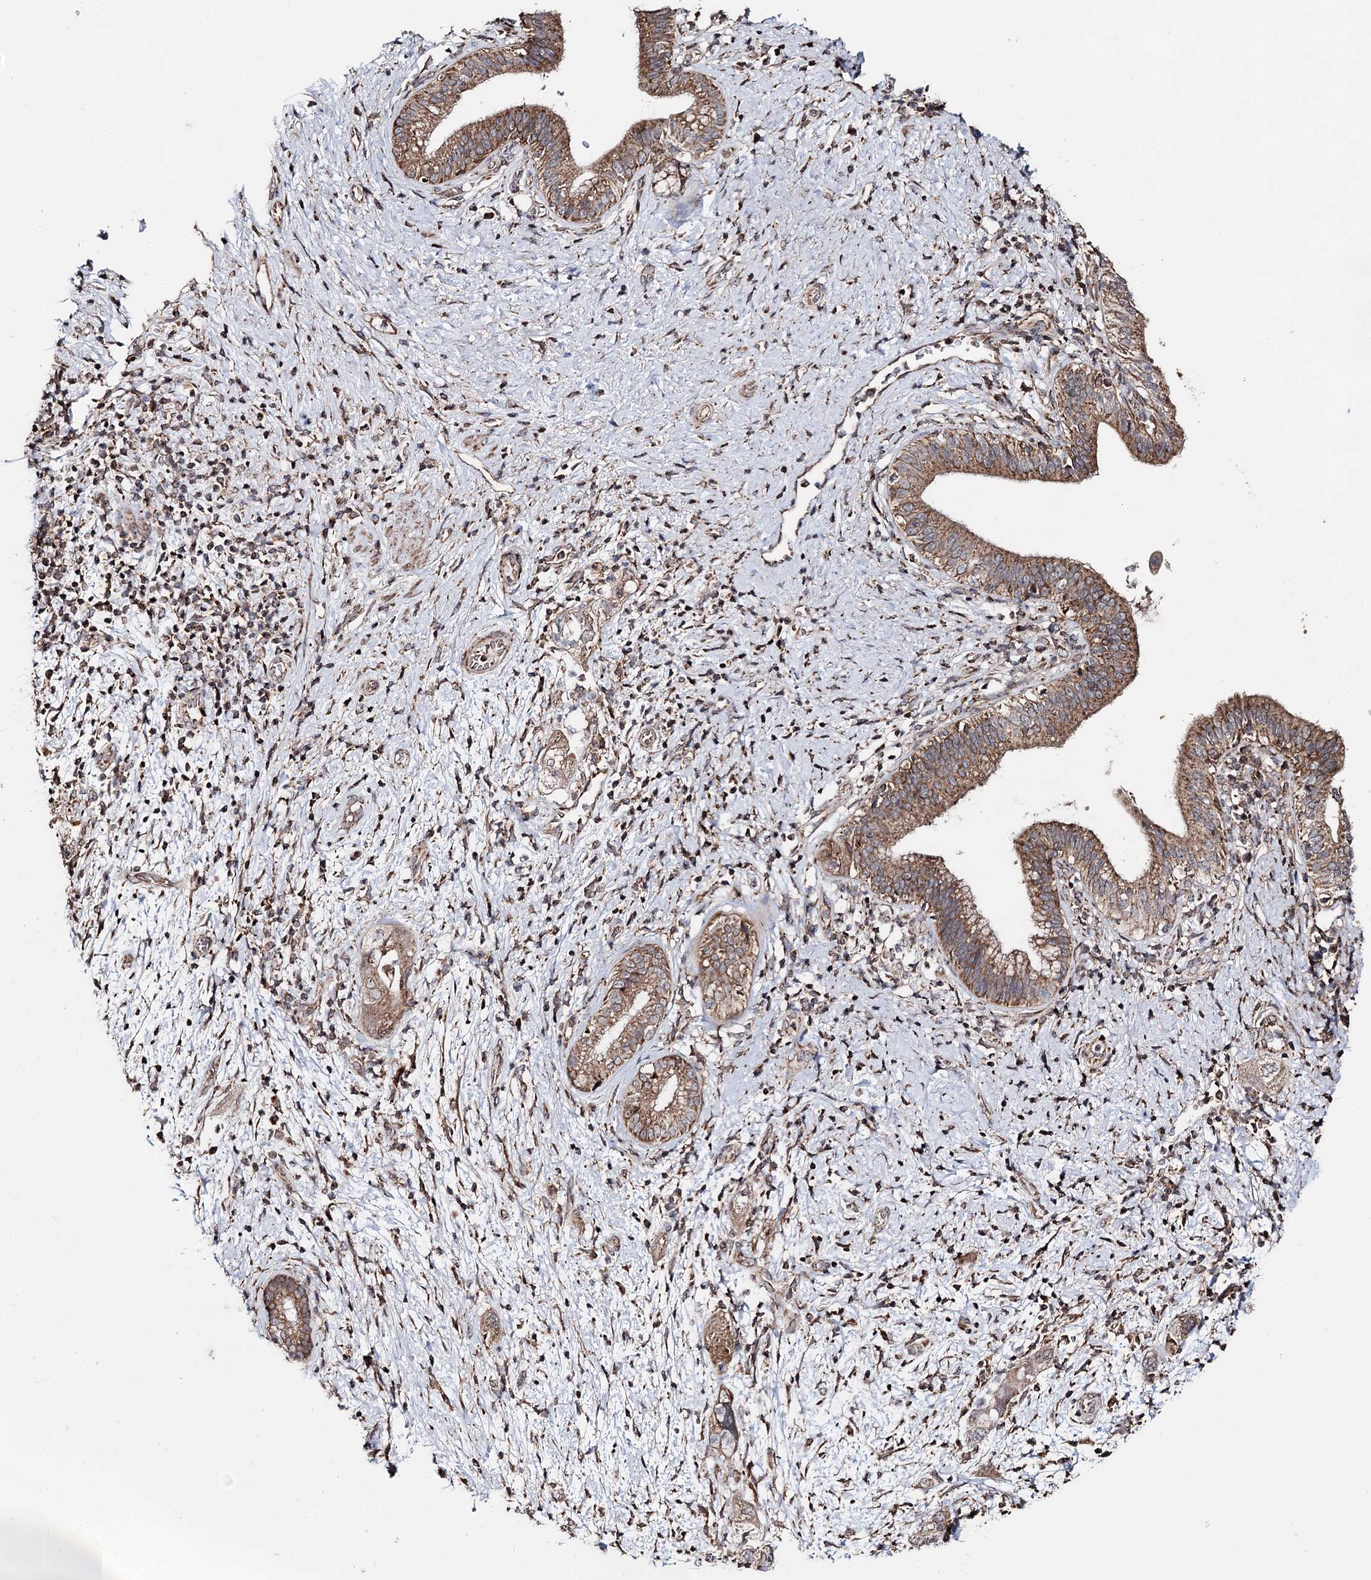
{"staining": {"intensity": "moderate", "quantity": ">75%", "location": "cytoplasmic/membranous"}, "tissue": "pancreatic cancer", "cell_type": "Tumor cells", "image_type": "cancer", "snomed": [{"axis": "morphology", "description": "Adenocarcinoma, NOS"}, {"axis": "topography", "description": "Pancreas"}], "caption": "Immunohistochemical staining of pancreatic cancer displays moderate cytoplasmic/membranous protein positivity in about >75% of tumor cells.", "gene": "MINDY3", "patient": {"sex": "female", "age": 73}}